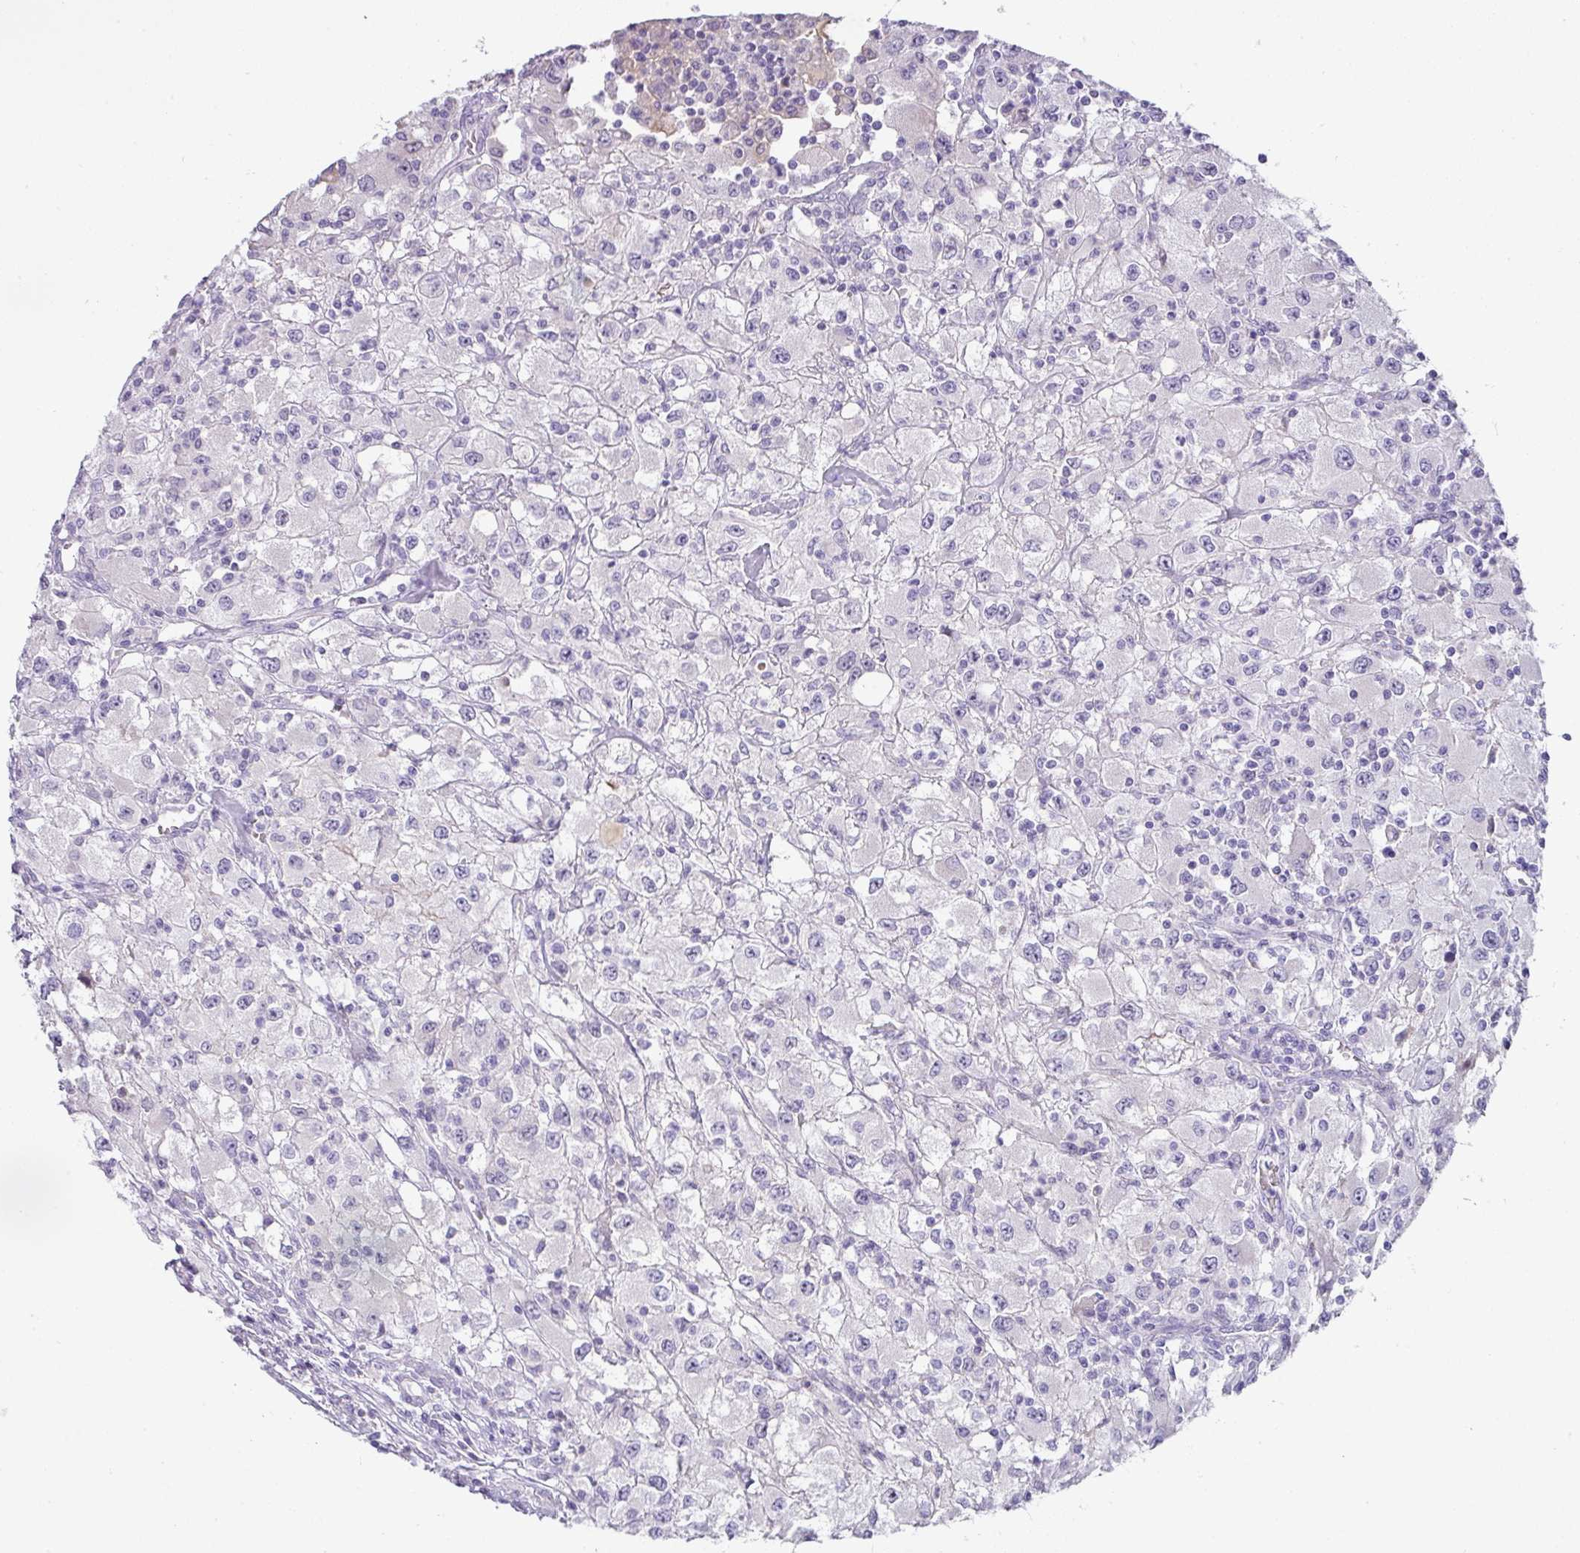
{"staining": {"intensity": "negative", "quantity": "none", "location": "none"}, "tissue": "renal cancer", "cell_type": "Tumor cells", "image_type": "cancer", "snomed": [{"axis": "morphology", "description": "Adenocarcinoma, NOS"}, {"axis": "topography", "description": "Kidney"}], "caption": "Renal cancer was stained to show a protein in brown. There is no significant positivity in tumor cells.", "gene": "FGF17", "patient": {"sex": "female", "age": 67}}